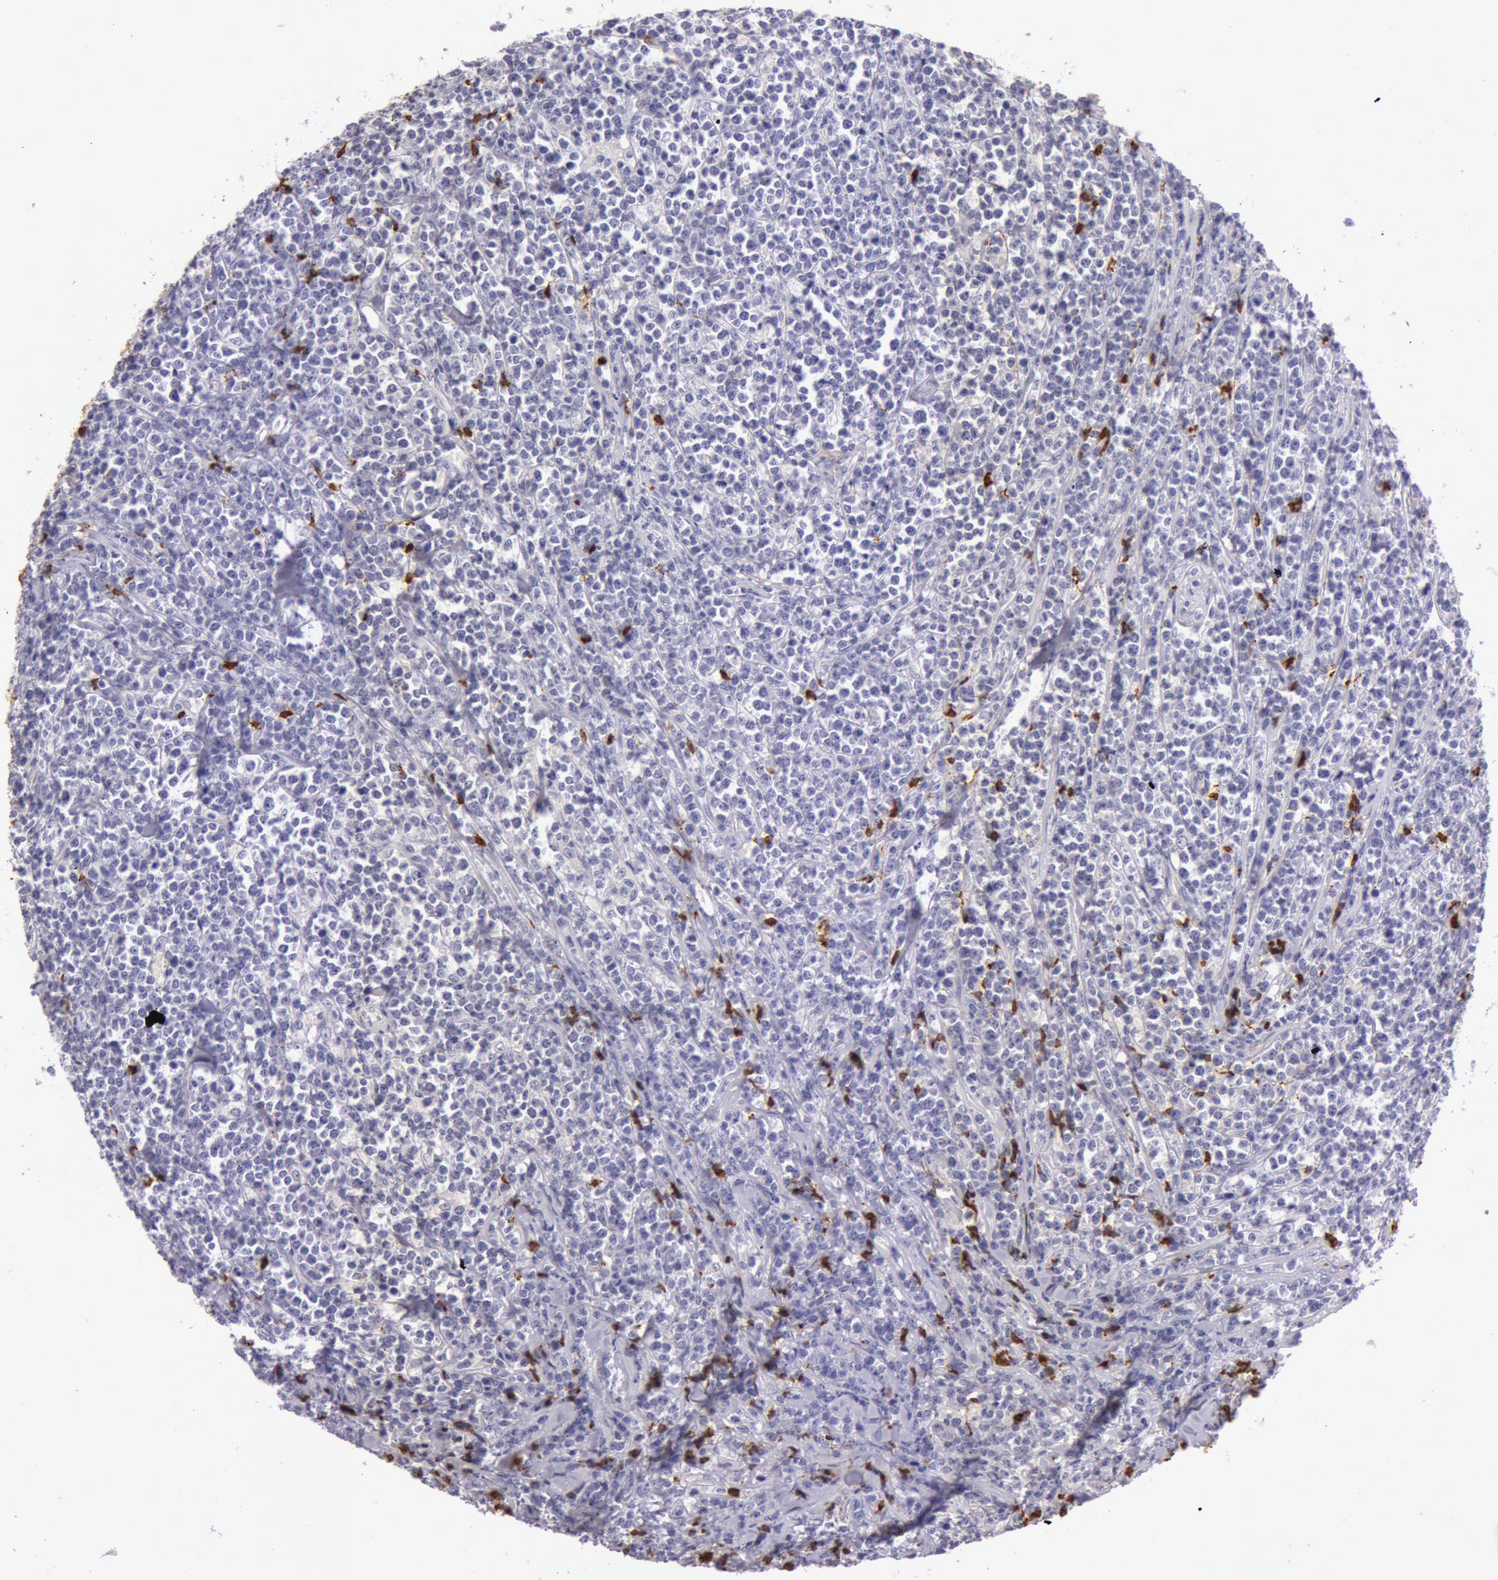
{"staining": {"intensity": "negative", "quantity": "none", "location": "none"}, "tissue": "lymphoma", "cell_type": "Tumor cells", "image_type": "cancer", "snomed": [{"axis": "morphology", "description": "Malignant lymphoma, non-Hodgkin's type, High grade"}, {"axis": "topography", "description": "Small intestine"}, {"axis": "topography", "description": "Colon"}], "caption": "The IHC image has no significant positivity in tumor cells of lymphoma tissue.", "gene": "C4BPA", "patient": {"sex": "male", "age": 8}}